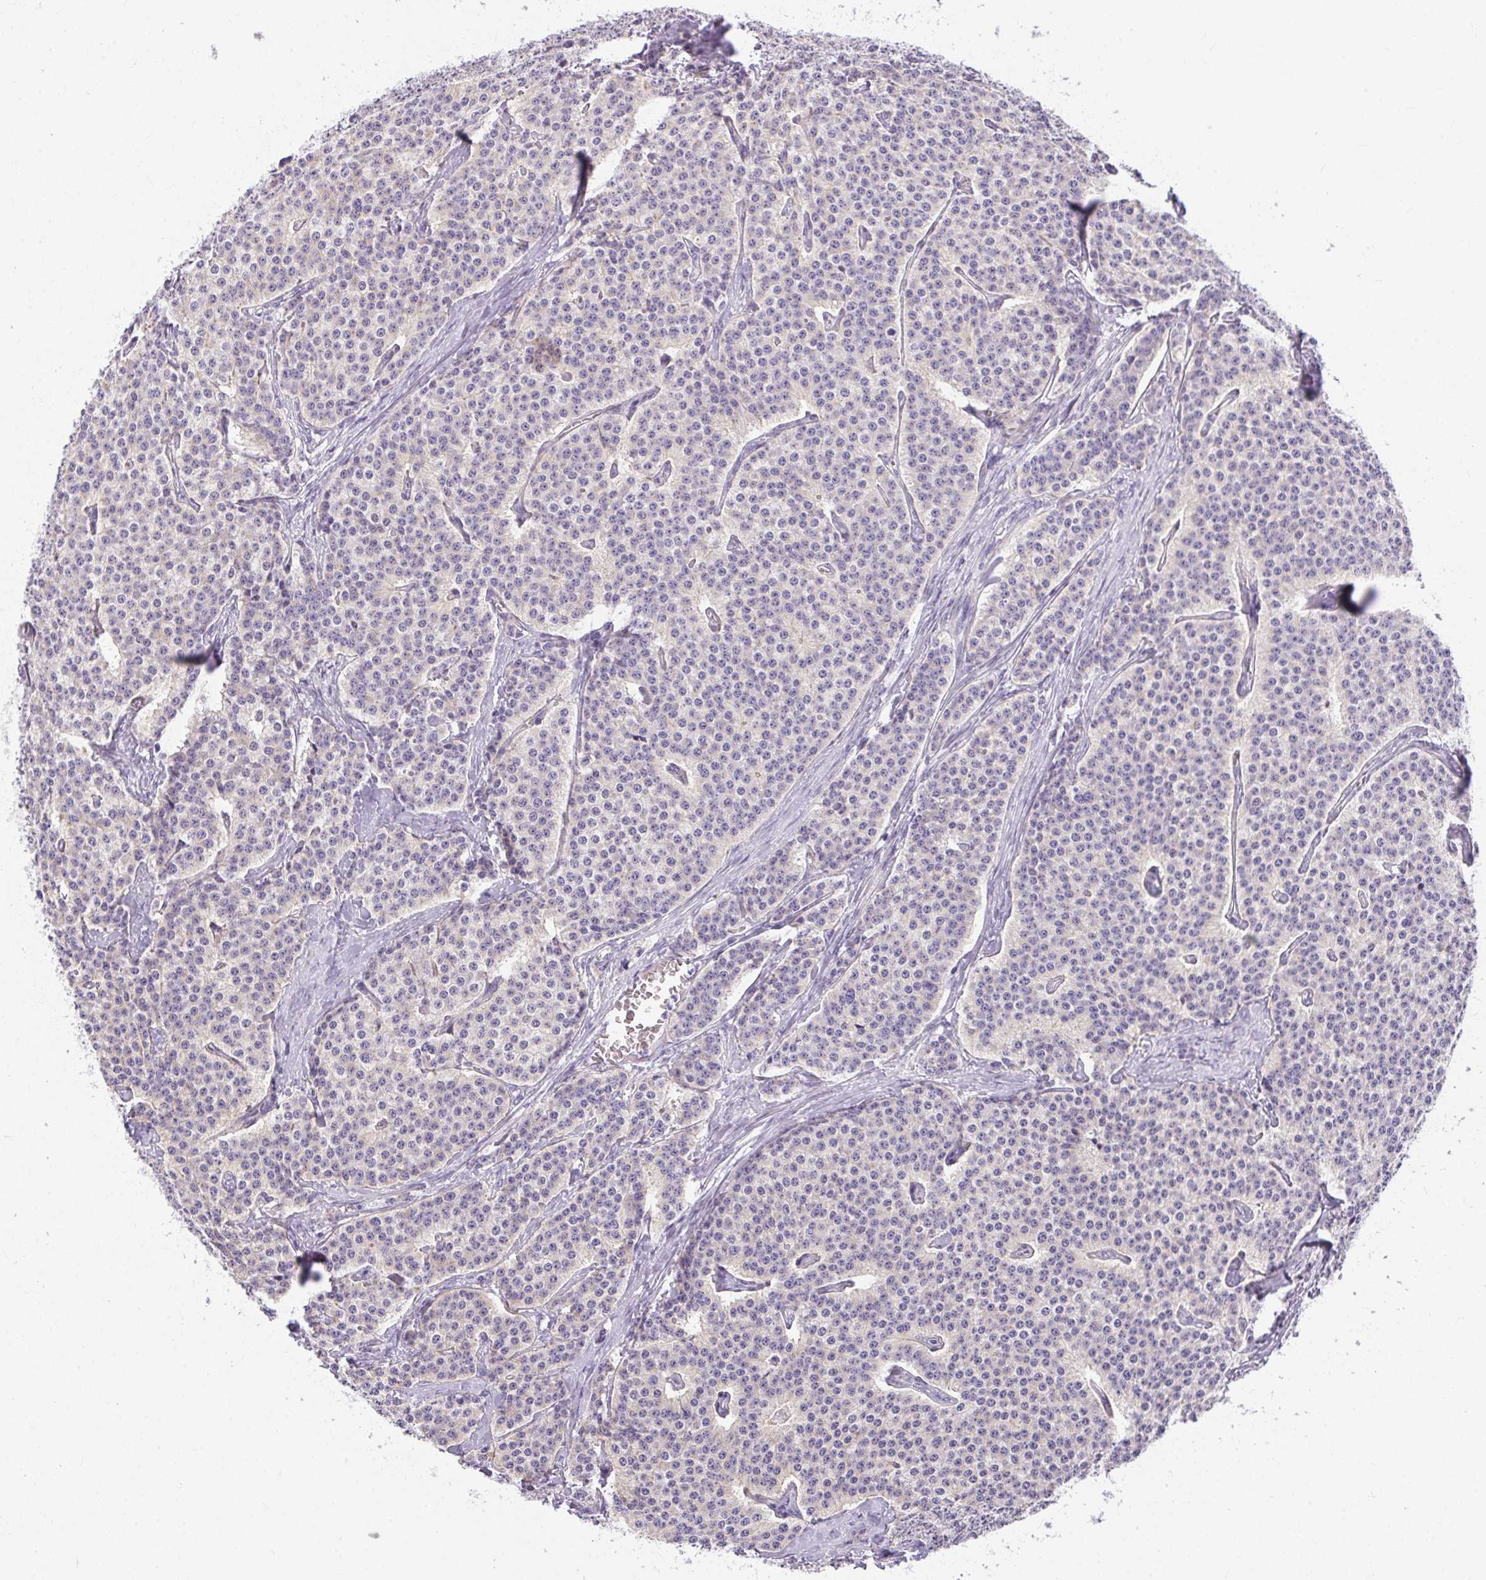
{"staining": {"intensity": "negative", "quantity": "none", "location": "none"}, "tissue": "carcinoid", "cell_type": "Tumor cells", "image_type": "cancer", "snomed": [{"axis": "morphology", "description": "Carcinoid, malignant, NOS"}, {"axis": "topography", "description": "Small intestine"}], "caption": "A micrograph of carcinoid stained for a protein demonstrates no brown staining in tumor cells.", "gene": "PLPPR3", "patient": {"sex": "female", "age": 64}}